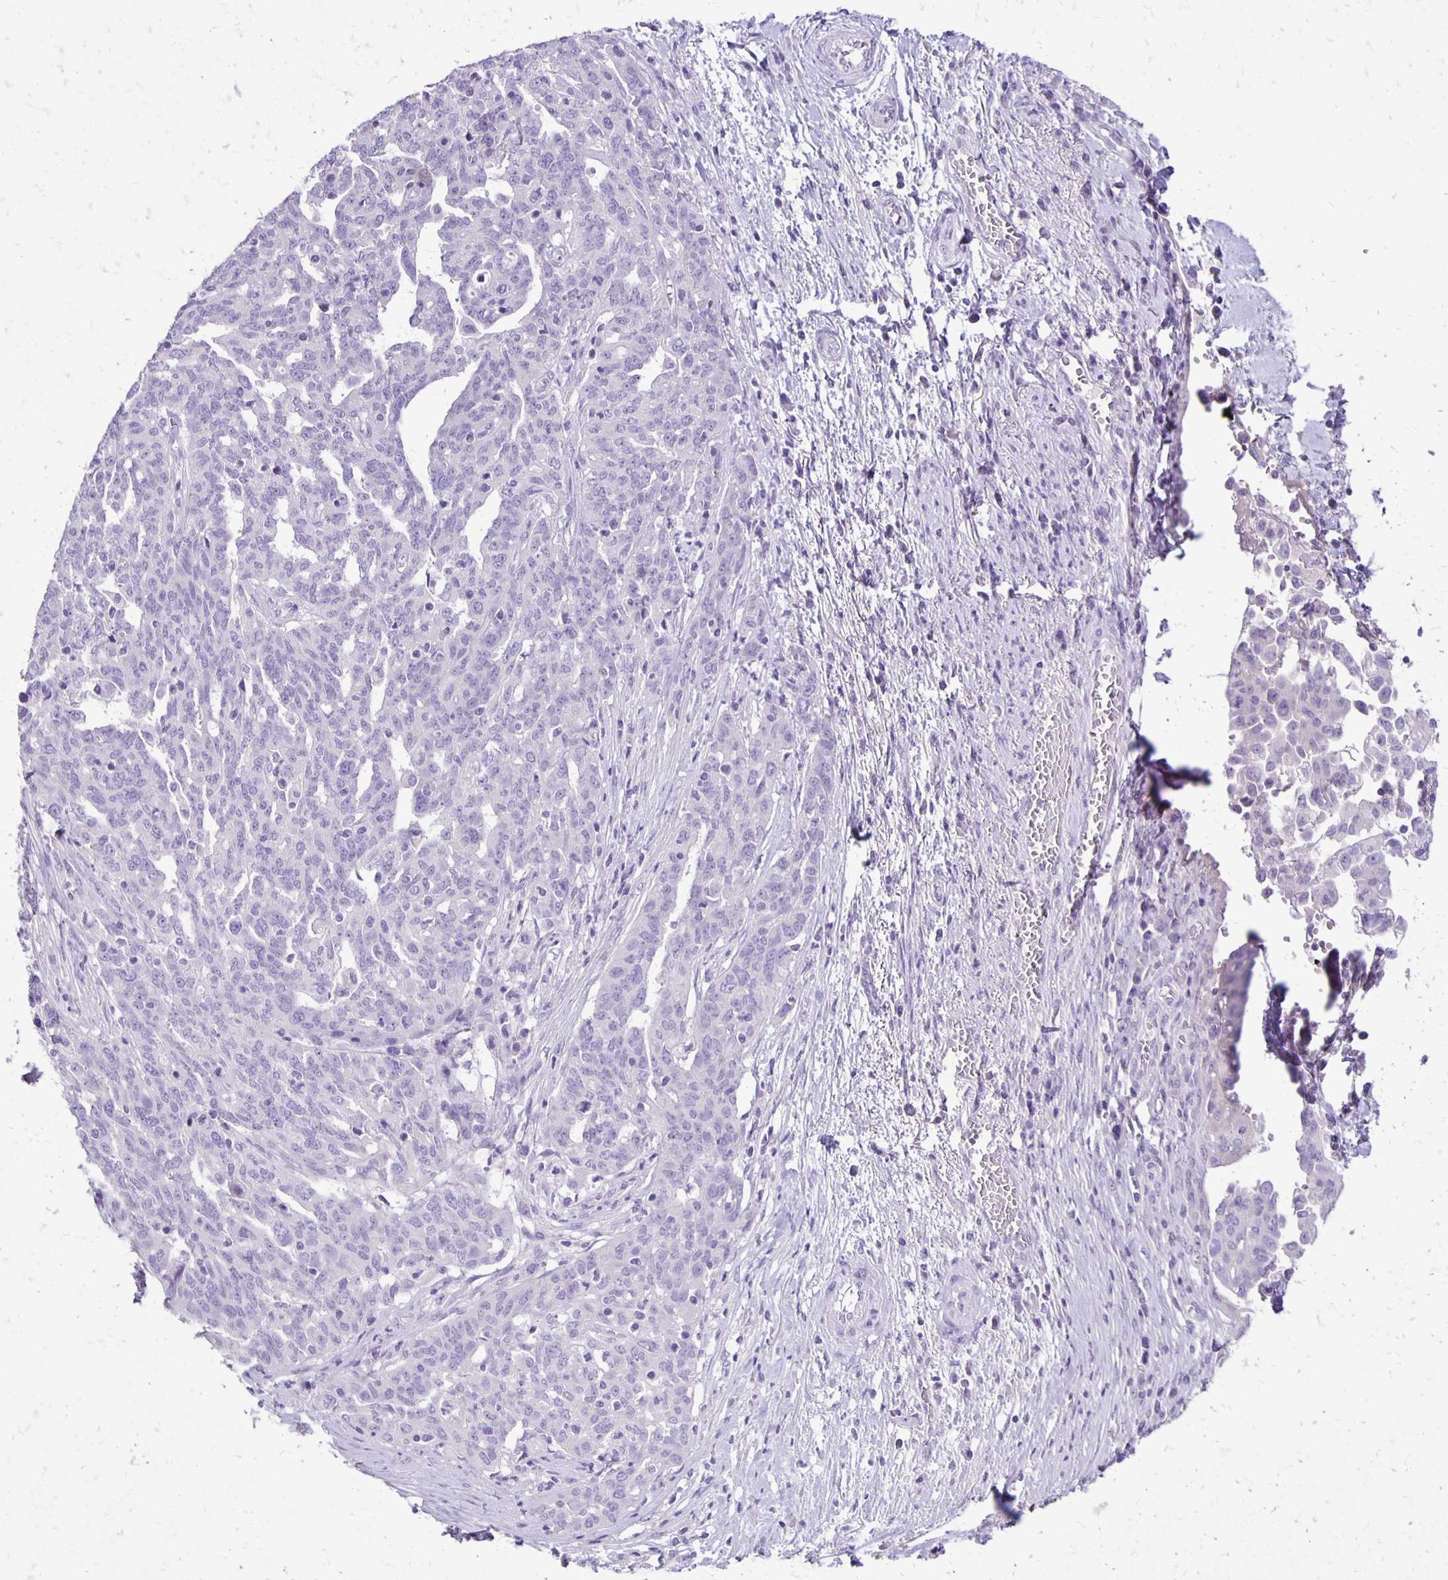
{"staining": {"intensity": "negative", "quantity": "none", "location": "none"}, "tissue": "ovarian cancer", "cell_type": "Tumor cells", "image_type": "cancer", "snomed": [{"axis": "morphology", "description": "Cystadenocarcinoma, serous, NOS"}, {"axis": "topography", "description": "Ovary"}], "caption": "Immunohistochemistry of human ovarian cancer (serous cystadenocarcinoma) shows no expression in tumor cells.", "gene": "ANKRD45", "patient": {"sex": "female", "age": 67}}